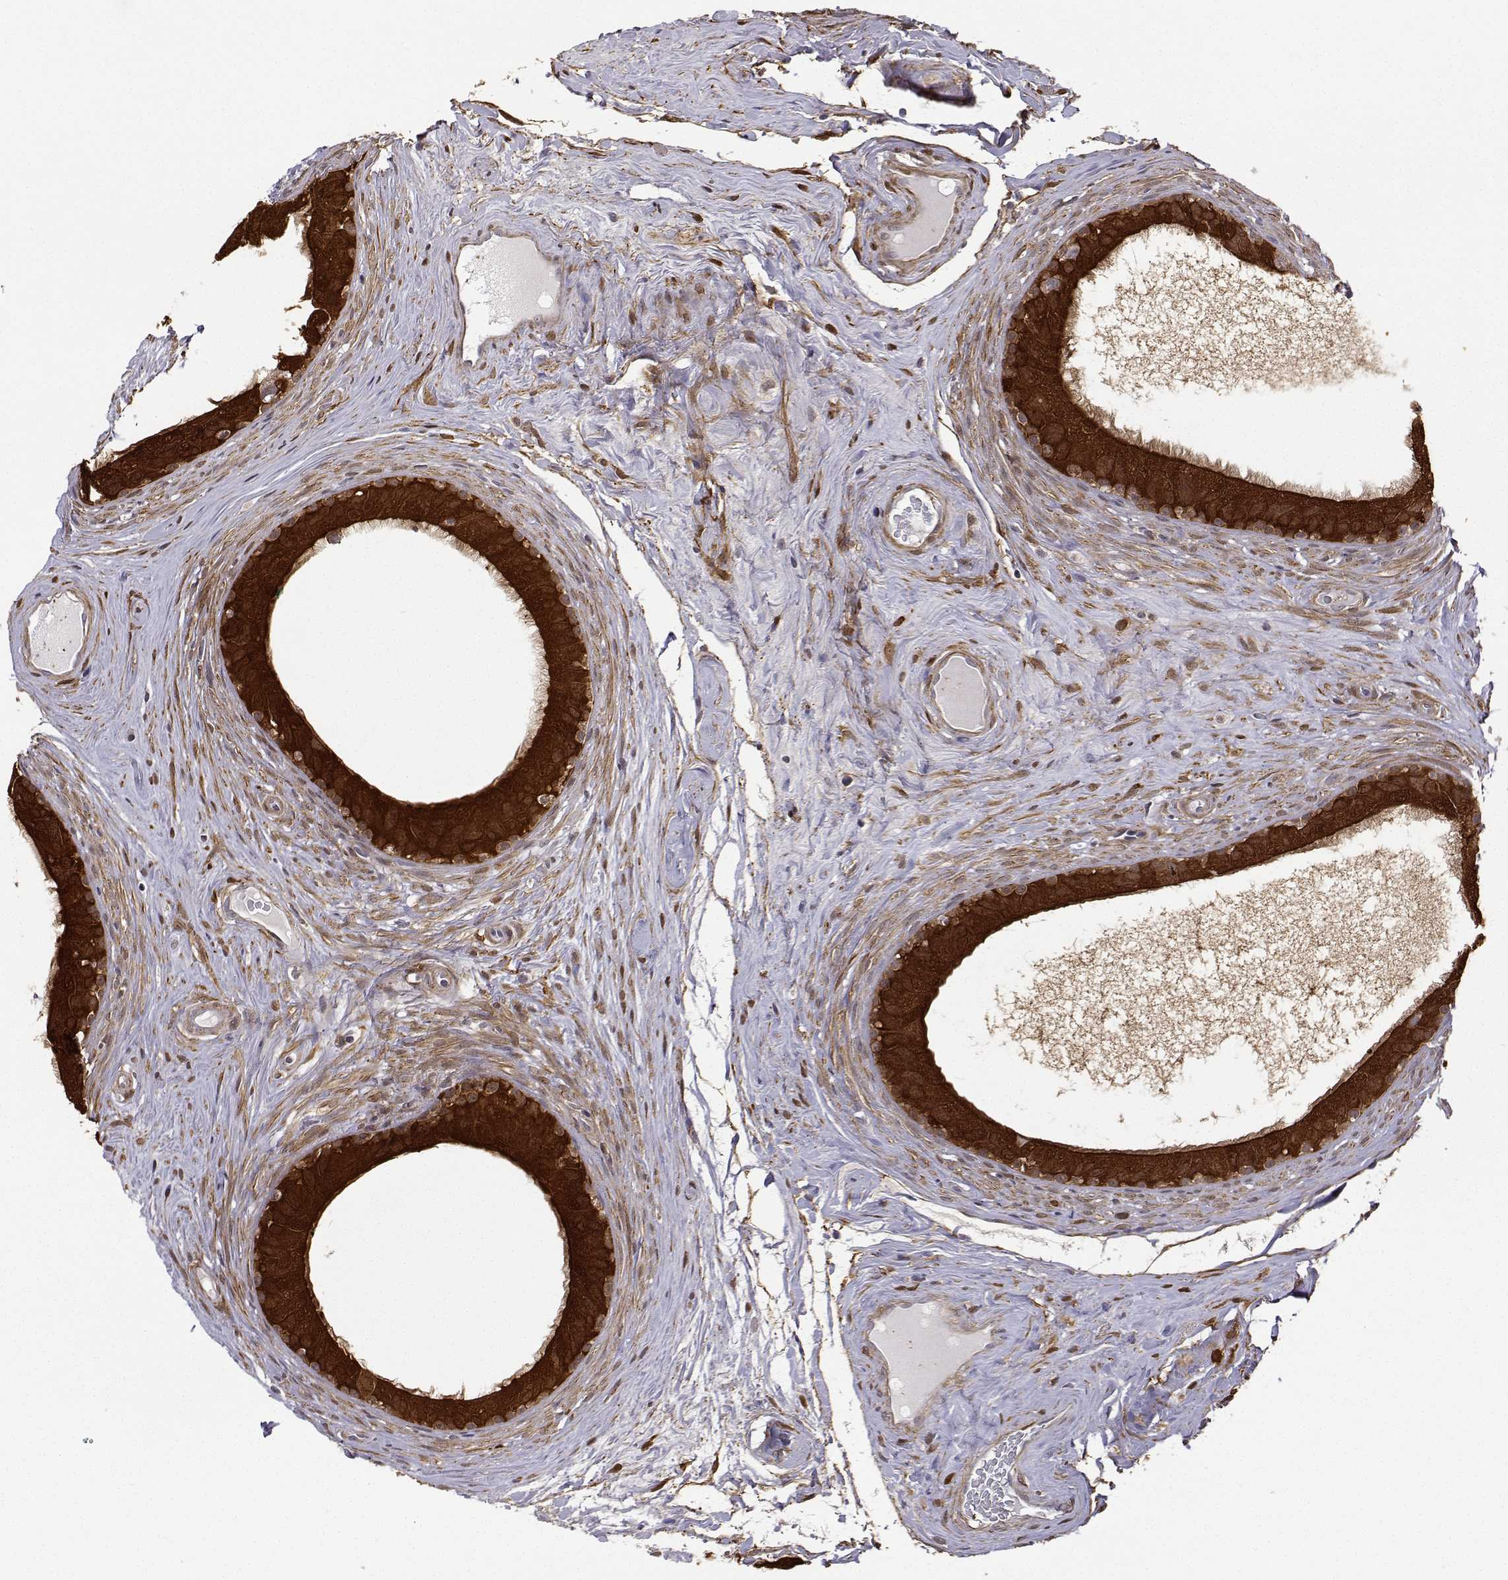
{"staining": {"intensity": "strong", "quantity": ">75%", "location": "cytoplasmic/membranous"}, "tissue": "epididymis", "cell_type": "Glandular cells", "image_type": "normal", "snomed": [{"axis": "morphology", "description": "Normal tissue, NOS"}, {"axis": "topography", "description": "Epididymis"}], "caption": "This image reveals benign epididymis stained with immunohistochemistry to label a protein in brown. The cytoplasmic/membranous of glandular cells show strong positivity for the protein. Nuclei are counter-stained blue.", "gene": "PHGDH", "patient": {"sex": "male", "age": 59}}